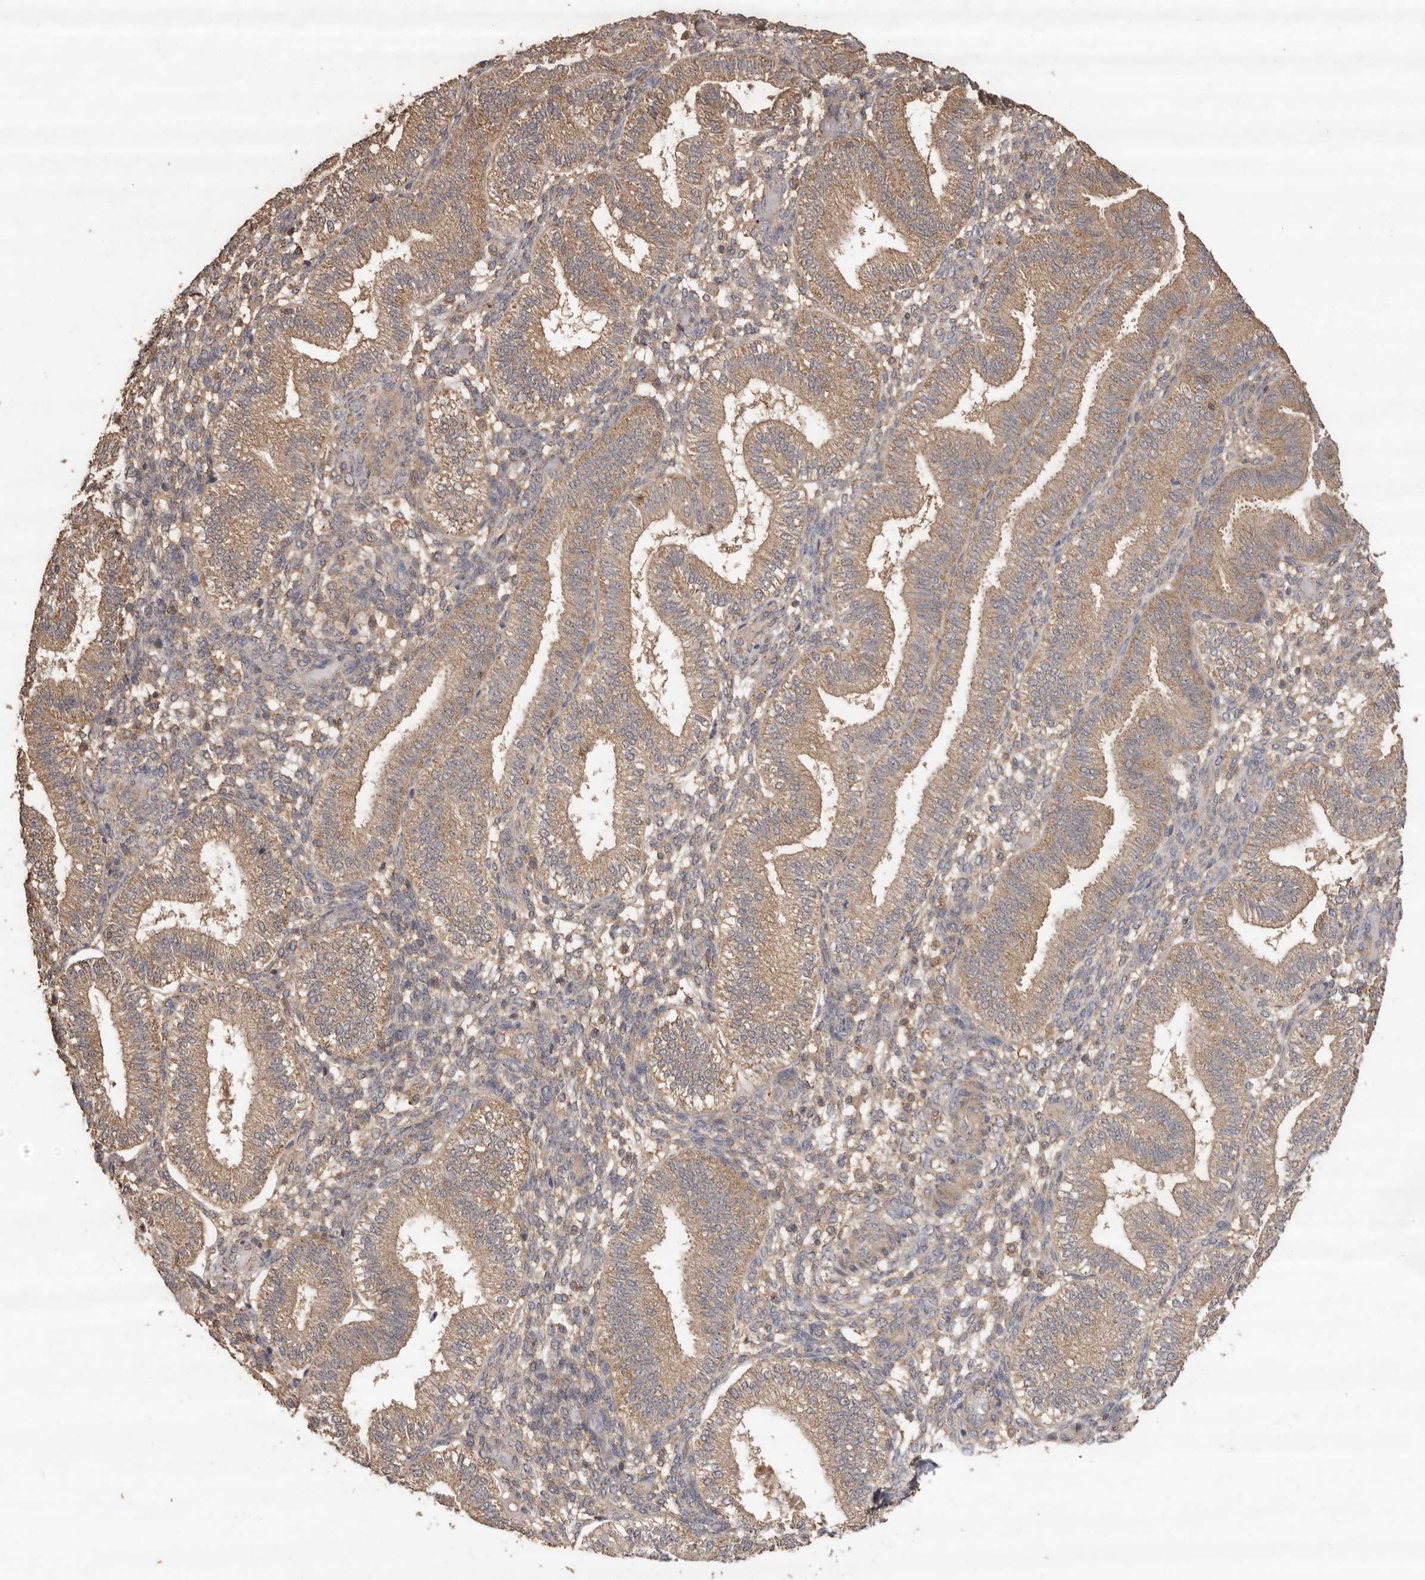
{"staining": {"intensity": "moderate", "quantity": "<25%", "location": "cytoplasmic/membranous"}, "tissue": "endometrium", "cell_type": "Cells in endometrial stroma", "image_type": "normal", "snomed": [{"axis": "morphology", "description": "Normal tissue, NOS"}, {"axis": "topography", "description": "Endometrium"}], "caption": "An image of endometrium stained for a protein demonstrates moderate cytoplasmic/membranous brown staining in cells in endometrial stroma. (DAB = brown stain, brightfield microscopy at high magnification).", "gene": "RWDD1", "patient": {"sex": "female", "age": 39}}